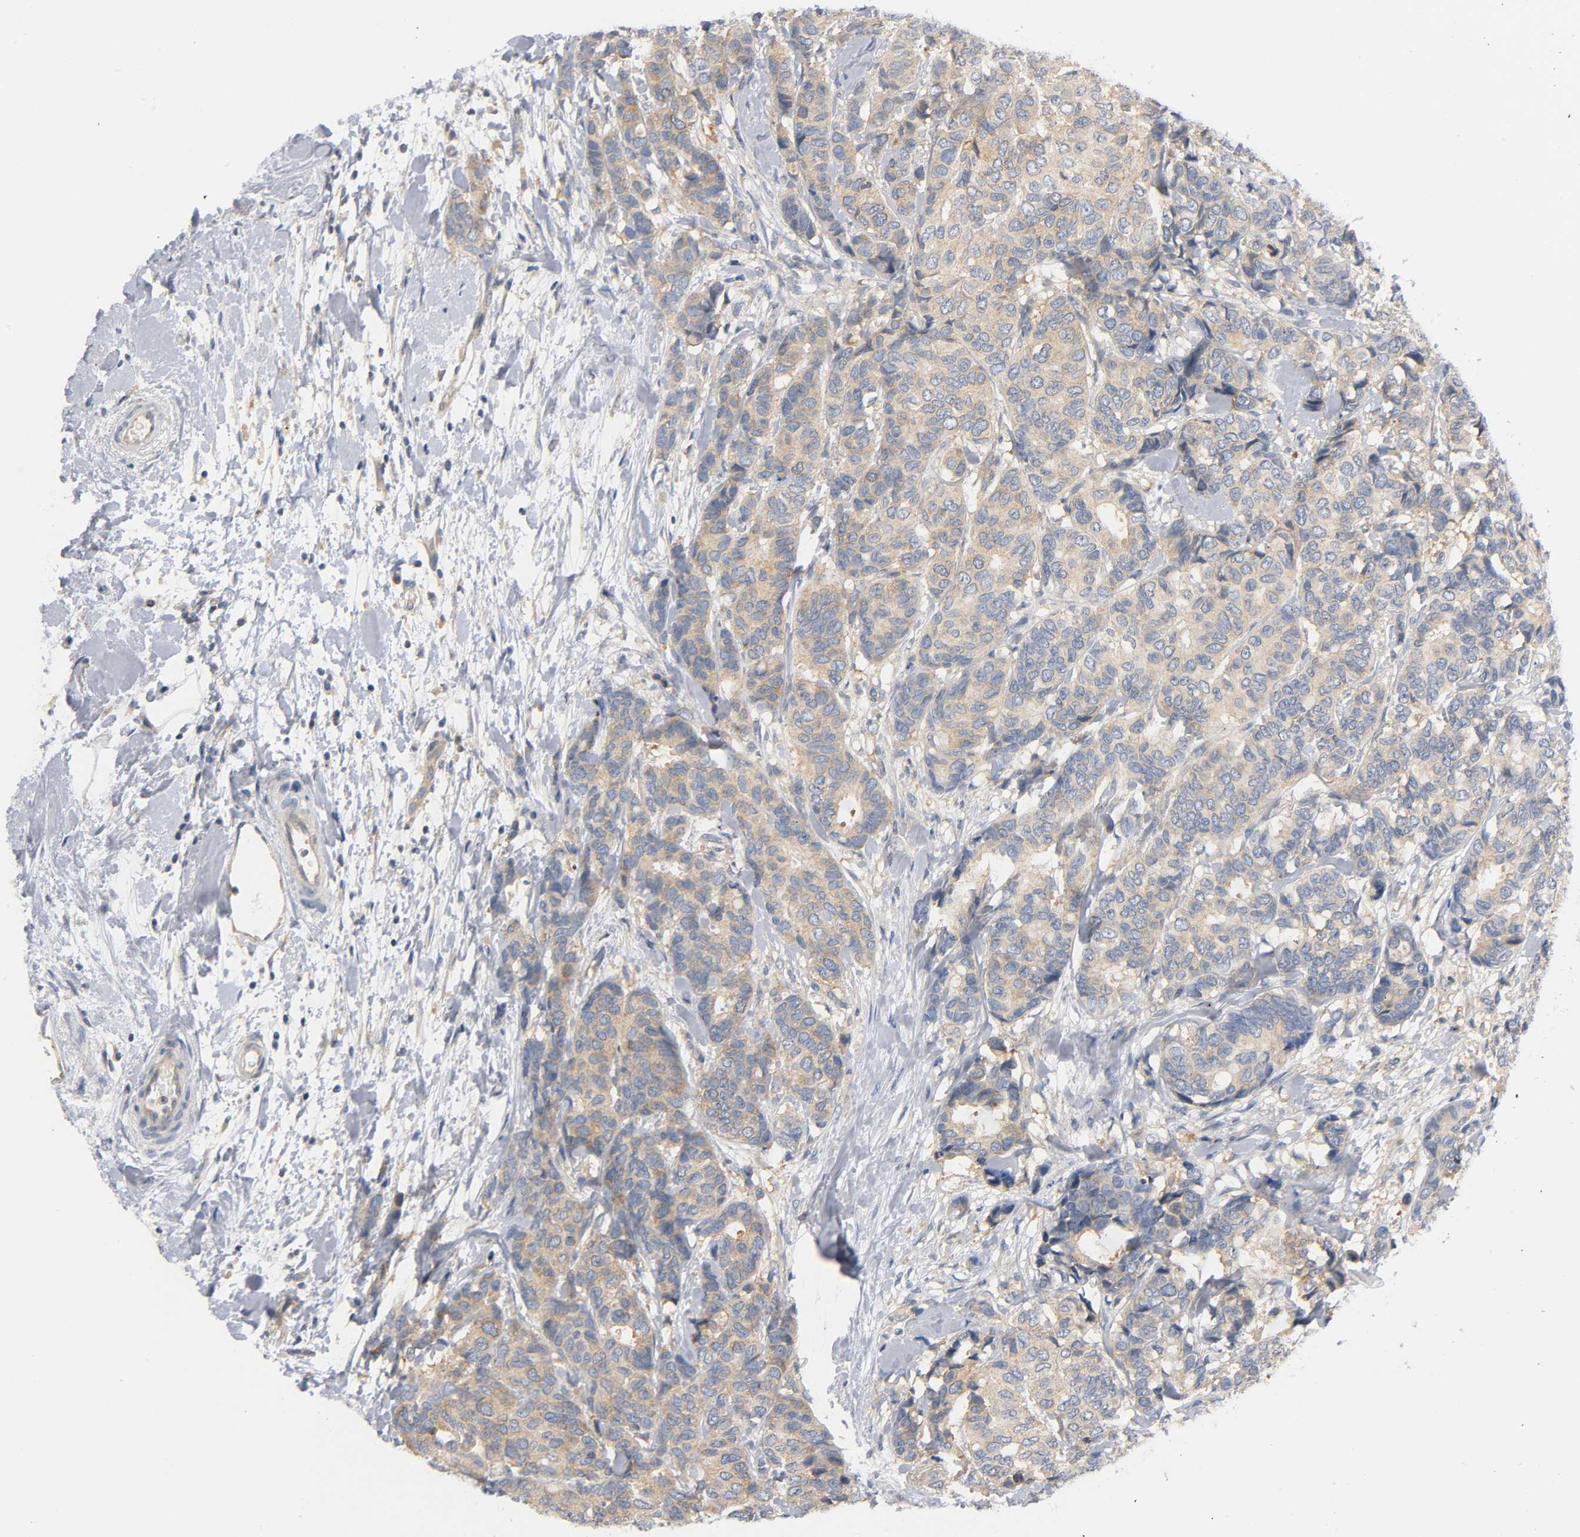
{"staining": {"intensity": "moderate", "quantity": ">75%", "location": "cytoplasmic/membranous"}, "tissue": "breast cancer", "cell_type": "Tumor cells", "image_type": "cancer", "snomed": [{"axis": "morphology", "description": "Duct carcinoma"}, {"axis": "topography", "description": "Breast"}], "caption": "Human breast cancer stained with a brown dye displays moderate cytoplasmic/membranous positive expression in approximately >75% of tumor cells.", "gene": "HDAC6", "patient": {"sex": "female", "age": 87}}